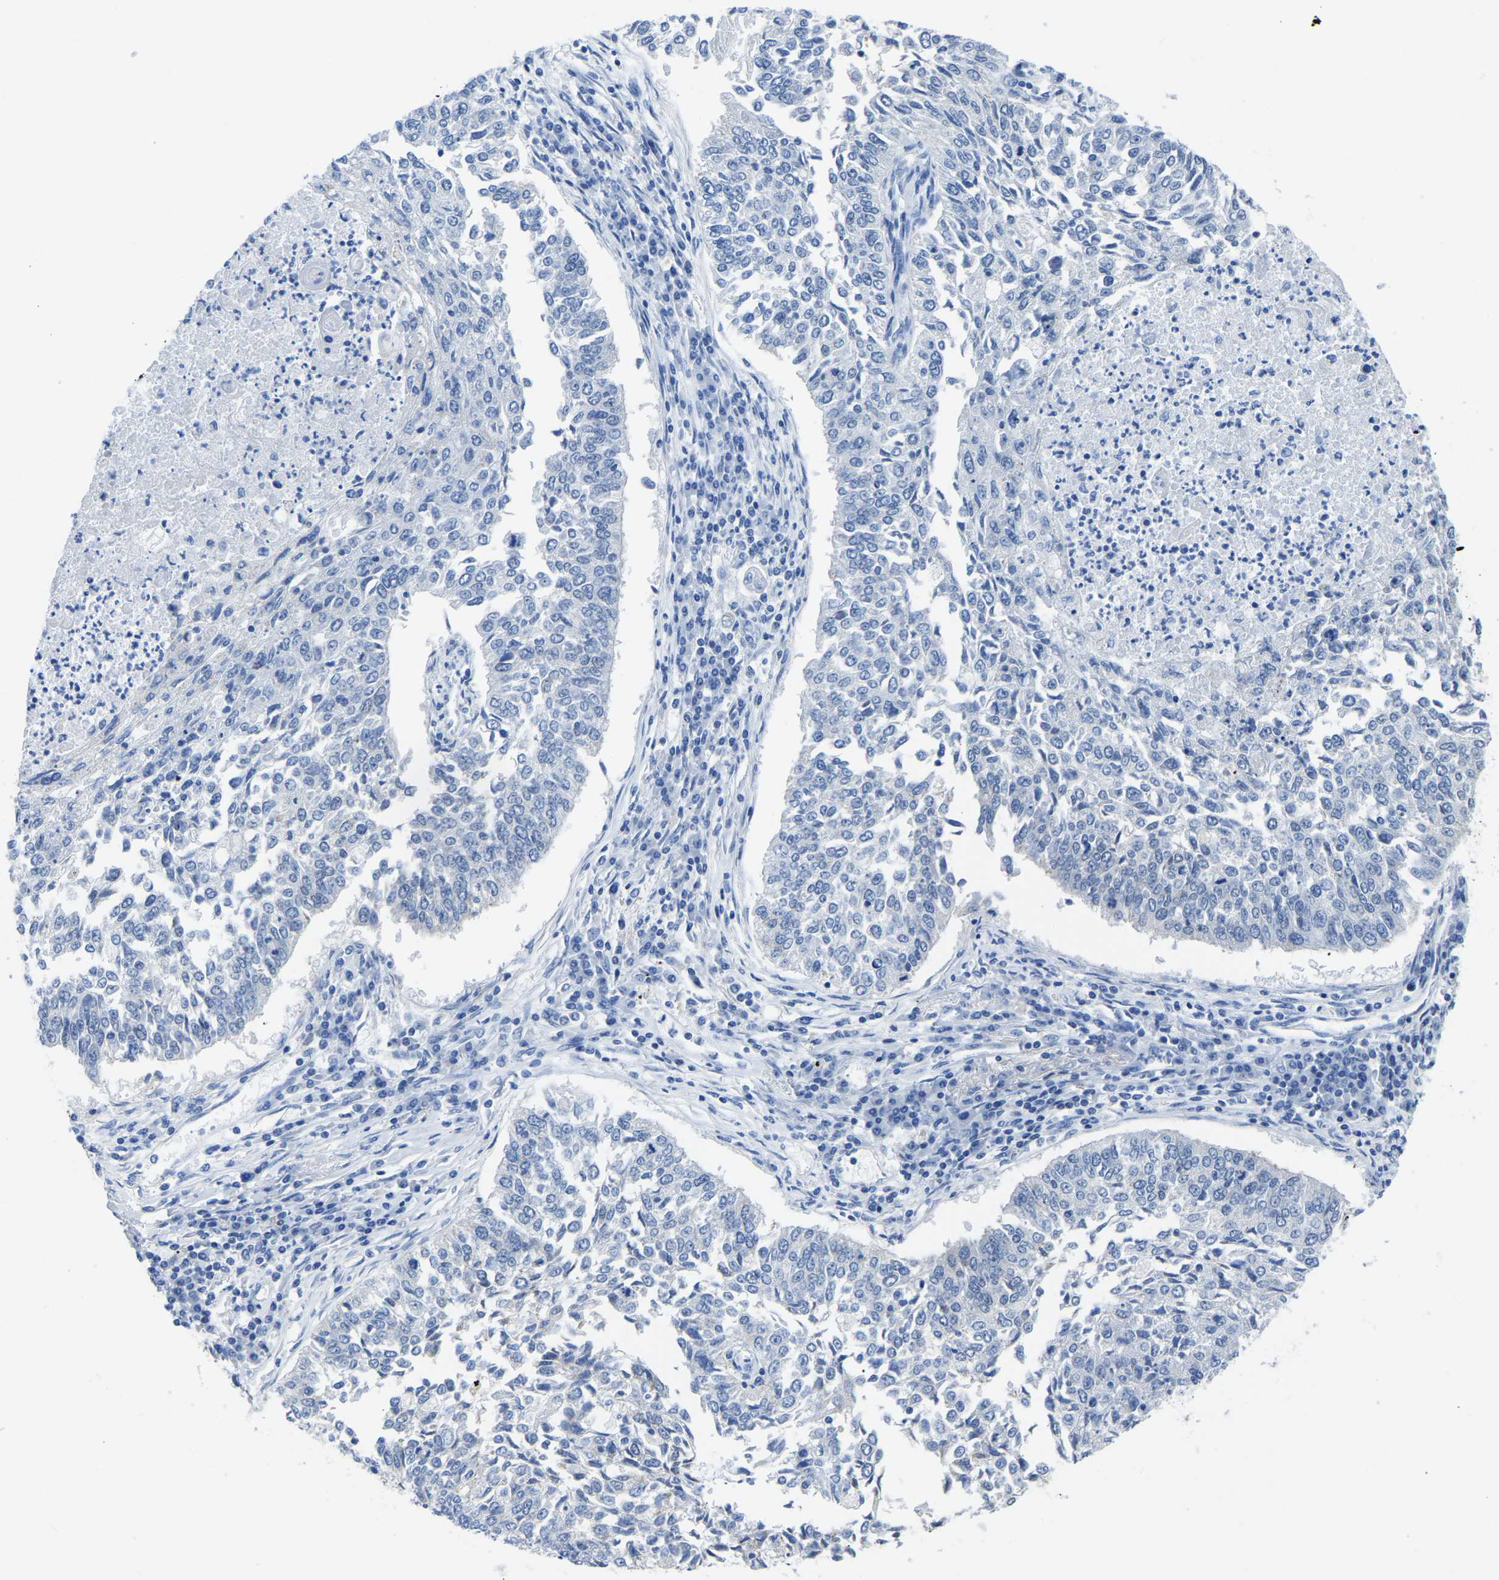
{"staining": {"intensity": "negative", "quantity": "none", "location": "none"}, "tissue": "lung cancer", "cell_type": "Tumor cells", "image_type": "cancer", "snomed": [{"axis": "morphology", "description": "Normal tissue, NOS"}, {"axis": "morphology", "description": "Squamous cell carcinoma, NOS"}, {"axis": "topography", "description": "Cartilage tissue"}, {"axis": "topography", "description": "Bronchus"}, {"axis": "topography", "description": "Lung"}], "caption": "Photomicrograph shows no significant protein staining in tumor cells of squamous cell carcinoma (lung).", "gene": "ETFA", "patient": {"sex": "female", "age": 49}}